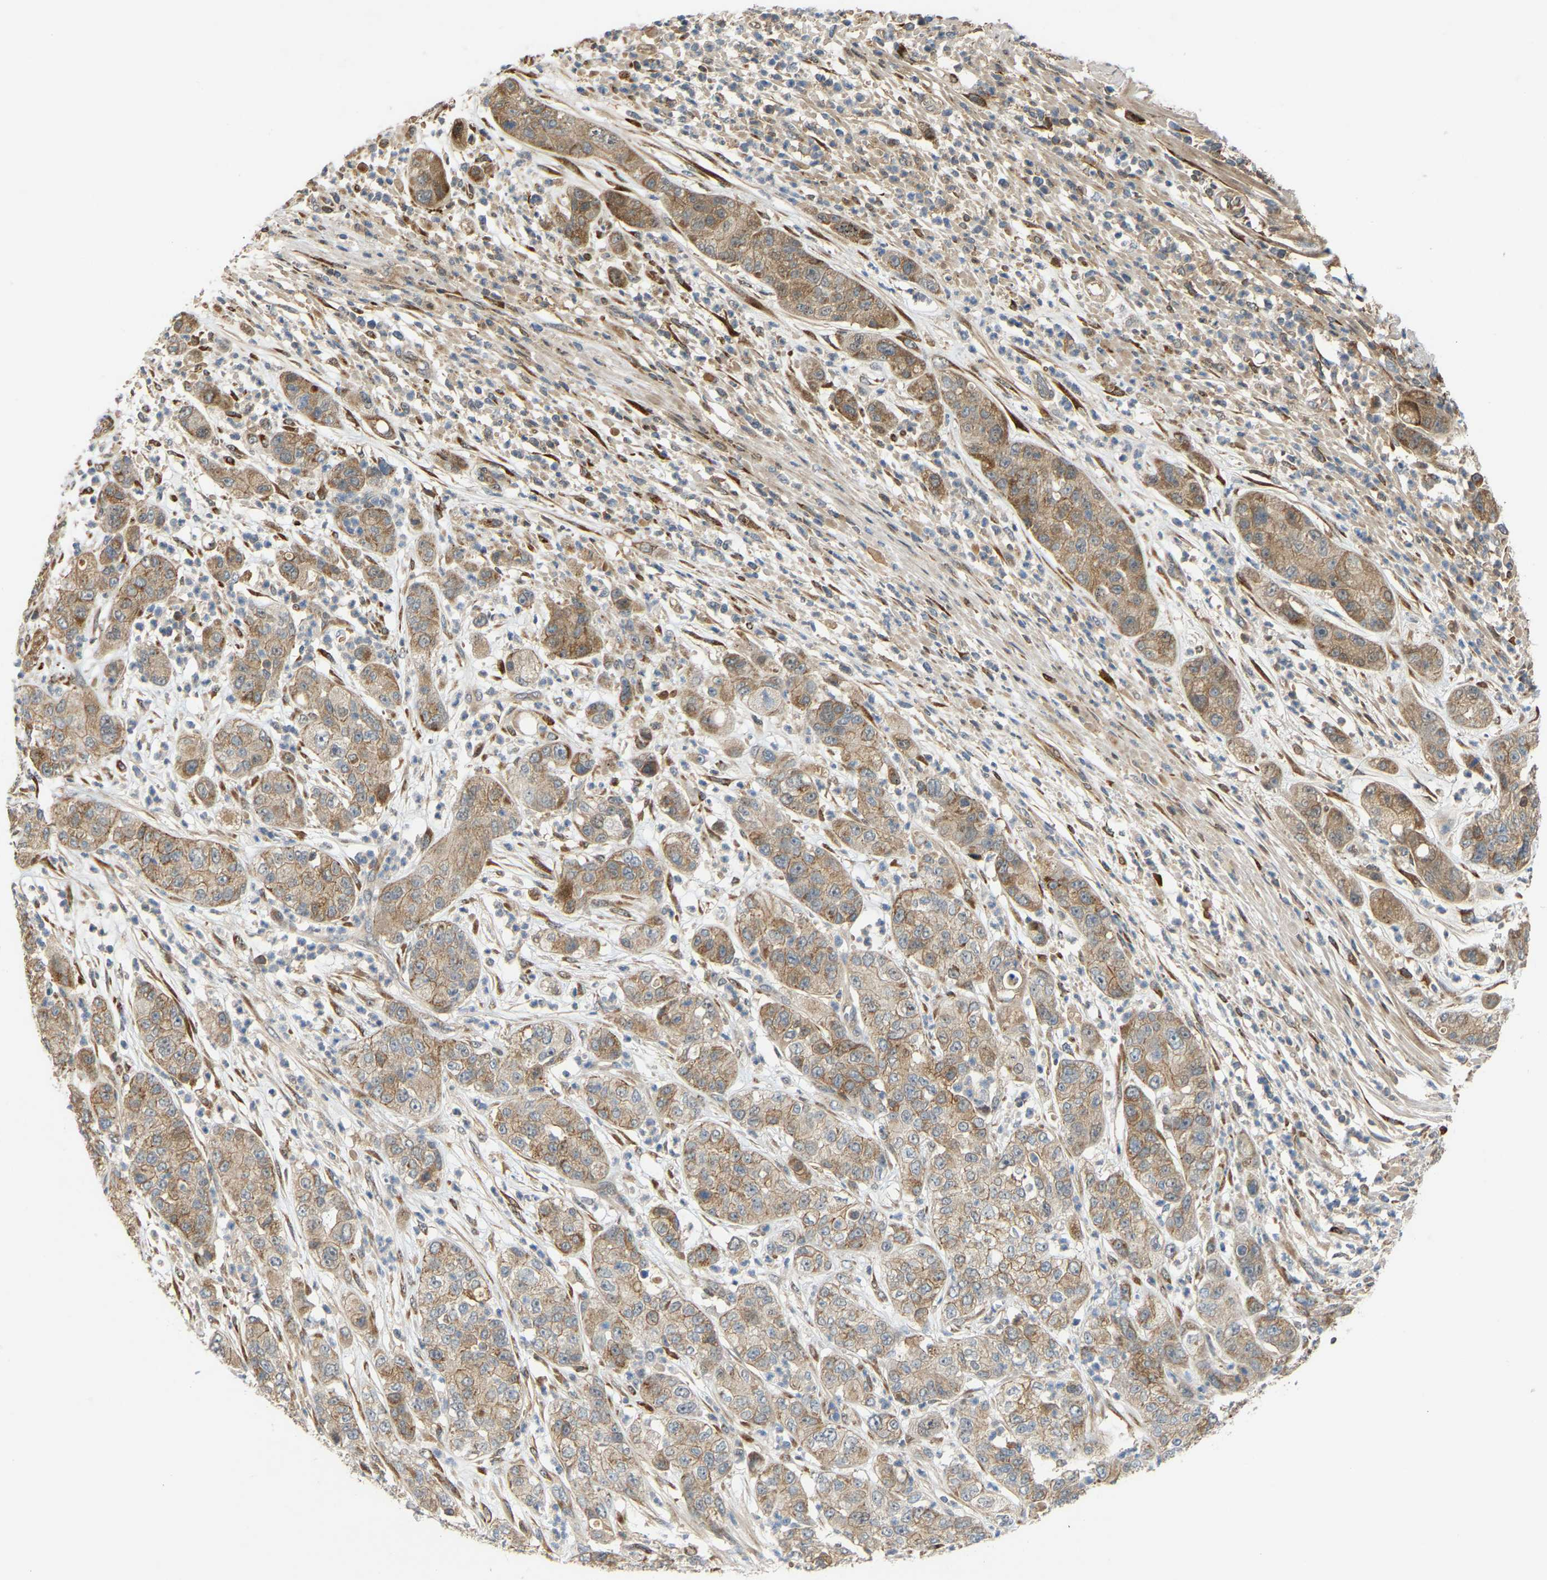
{"staining": {"intensity": "weak", "quantity": ">75%", "location": "cytoplasmic/membranous"}, "tissue": "pancreatic cancer", "cell_type": "Tumor cells", "image_type": "cancer", "snomed": [{"axis": "morphology", "description": "Adenocarcinoma, NOS"}, {"axis": "topography", "description": "Pancreas"}], "caption": "Pancreatic adenocarcinoma was stained to show a protein in brown. There is low levels of weak cytoplasmic/membranous expression in approximately >75% of tumor cells. The protein is stained brown, and the nuclei are stained in blue (DAB IHC with brightfield microscopy, high magnification).", "gene": "PTCD1", "patient": {"sex": "female", "age": 78}}